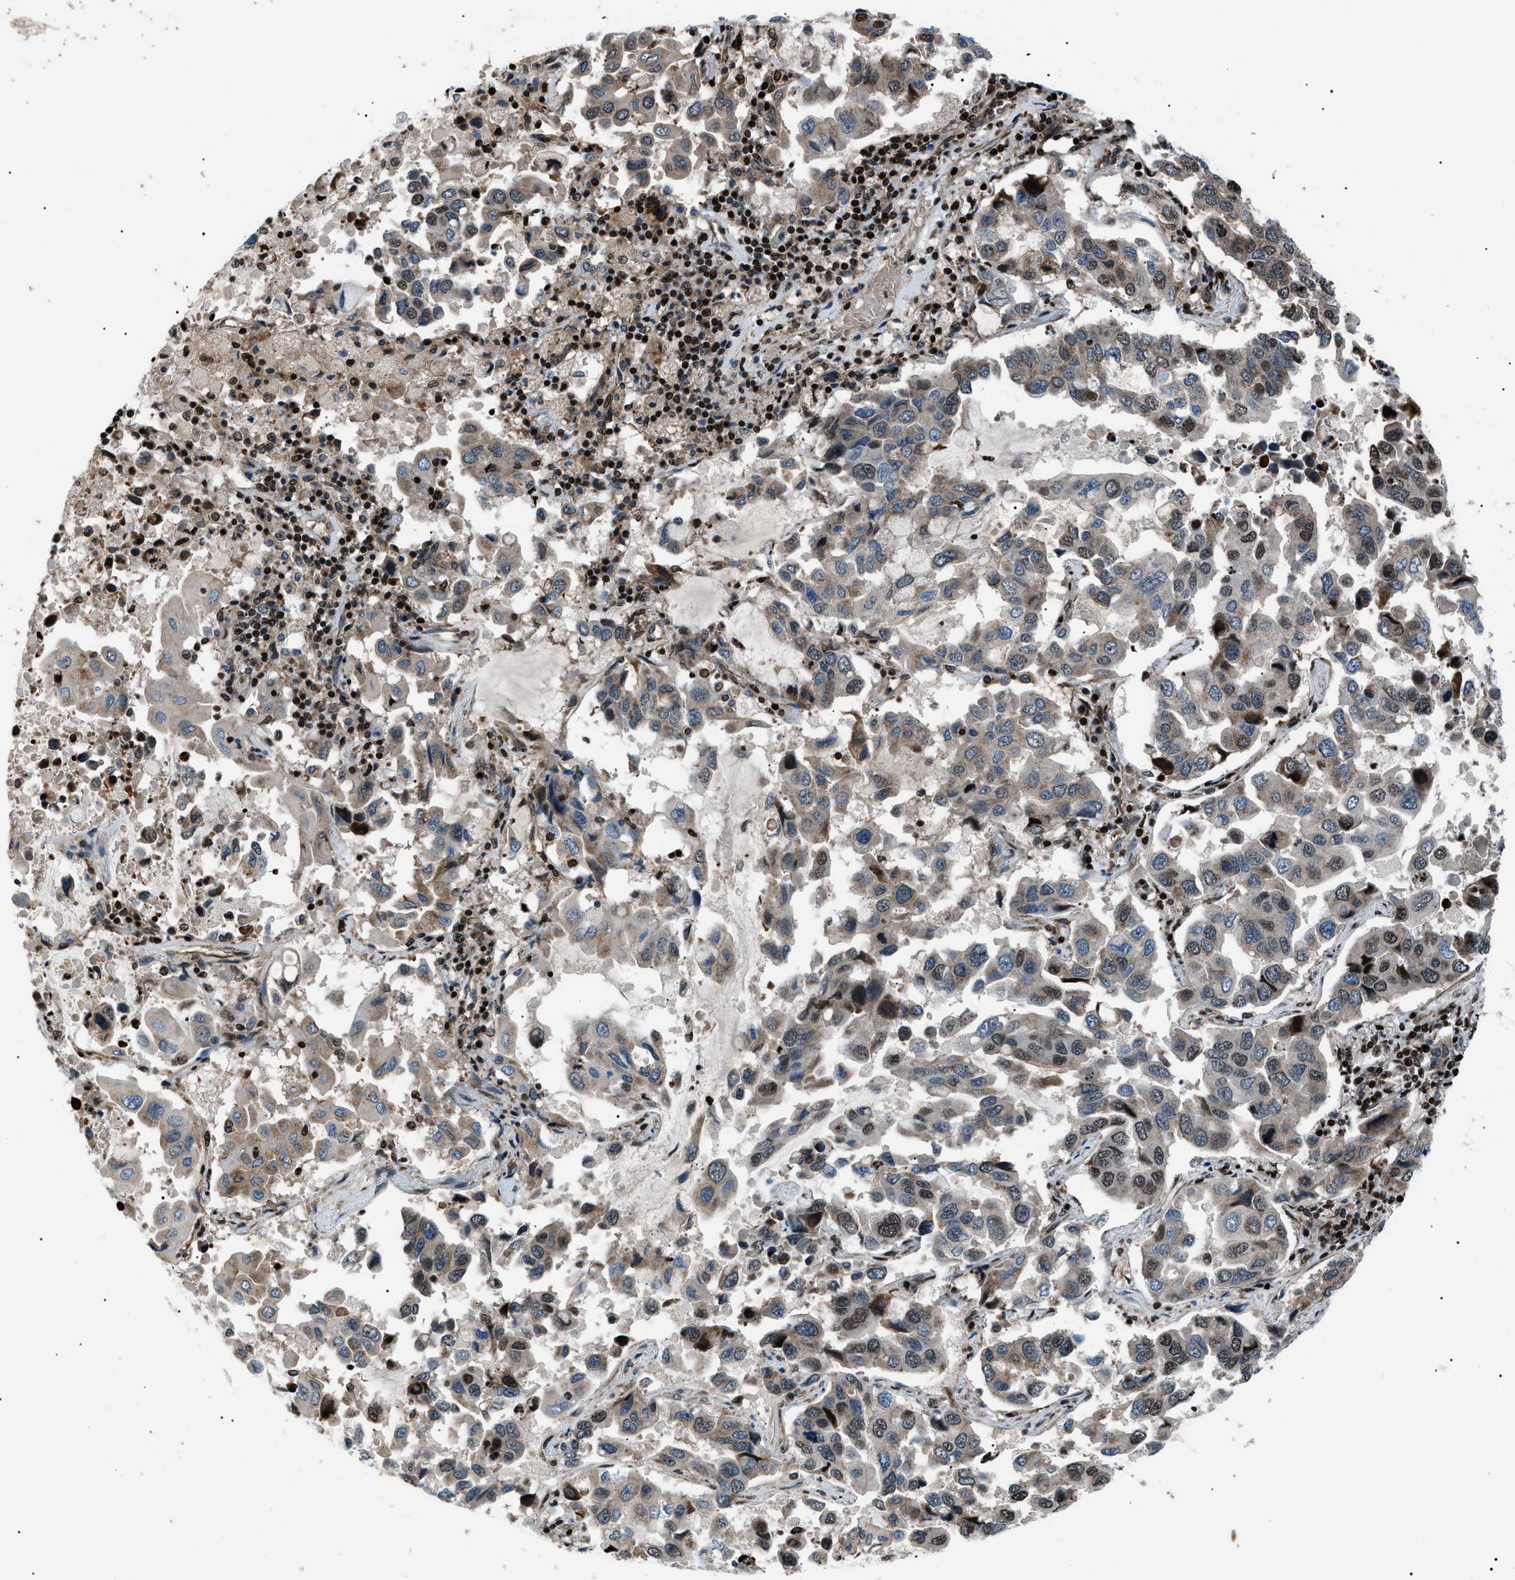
{"staining": {"intensity": "moderate", "quantity": "25%-75%", "location": "cytoplasmic/membranous,nuclear"}, "tissue": "lung cancer", "cell_type": "Tumor cells", "image_type": "cancer", "snomed": [{"axis": "morphology", "description": "Adenocarcinoma, NOS"}, {"axis": "topography", "description": "Lung"}], "caption": "Protein analysis of lung cancer (adenocarcinoma) tissue reveals moderate cytoplasmic/membranous and nuclear staining in approximately 25%-75% of tumor cells.", "gene": "PRKX", "patient": {"sex": "male", "age": 64}}